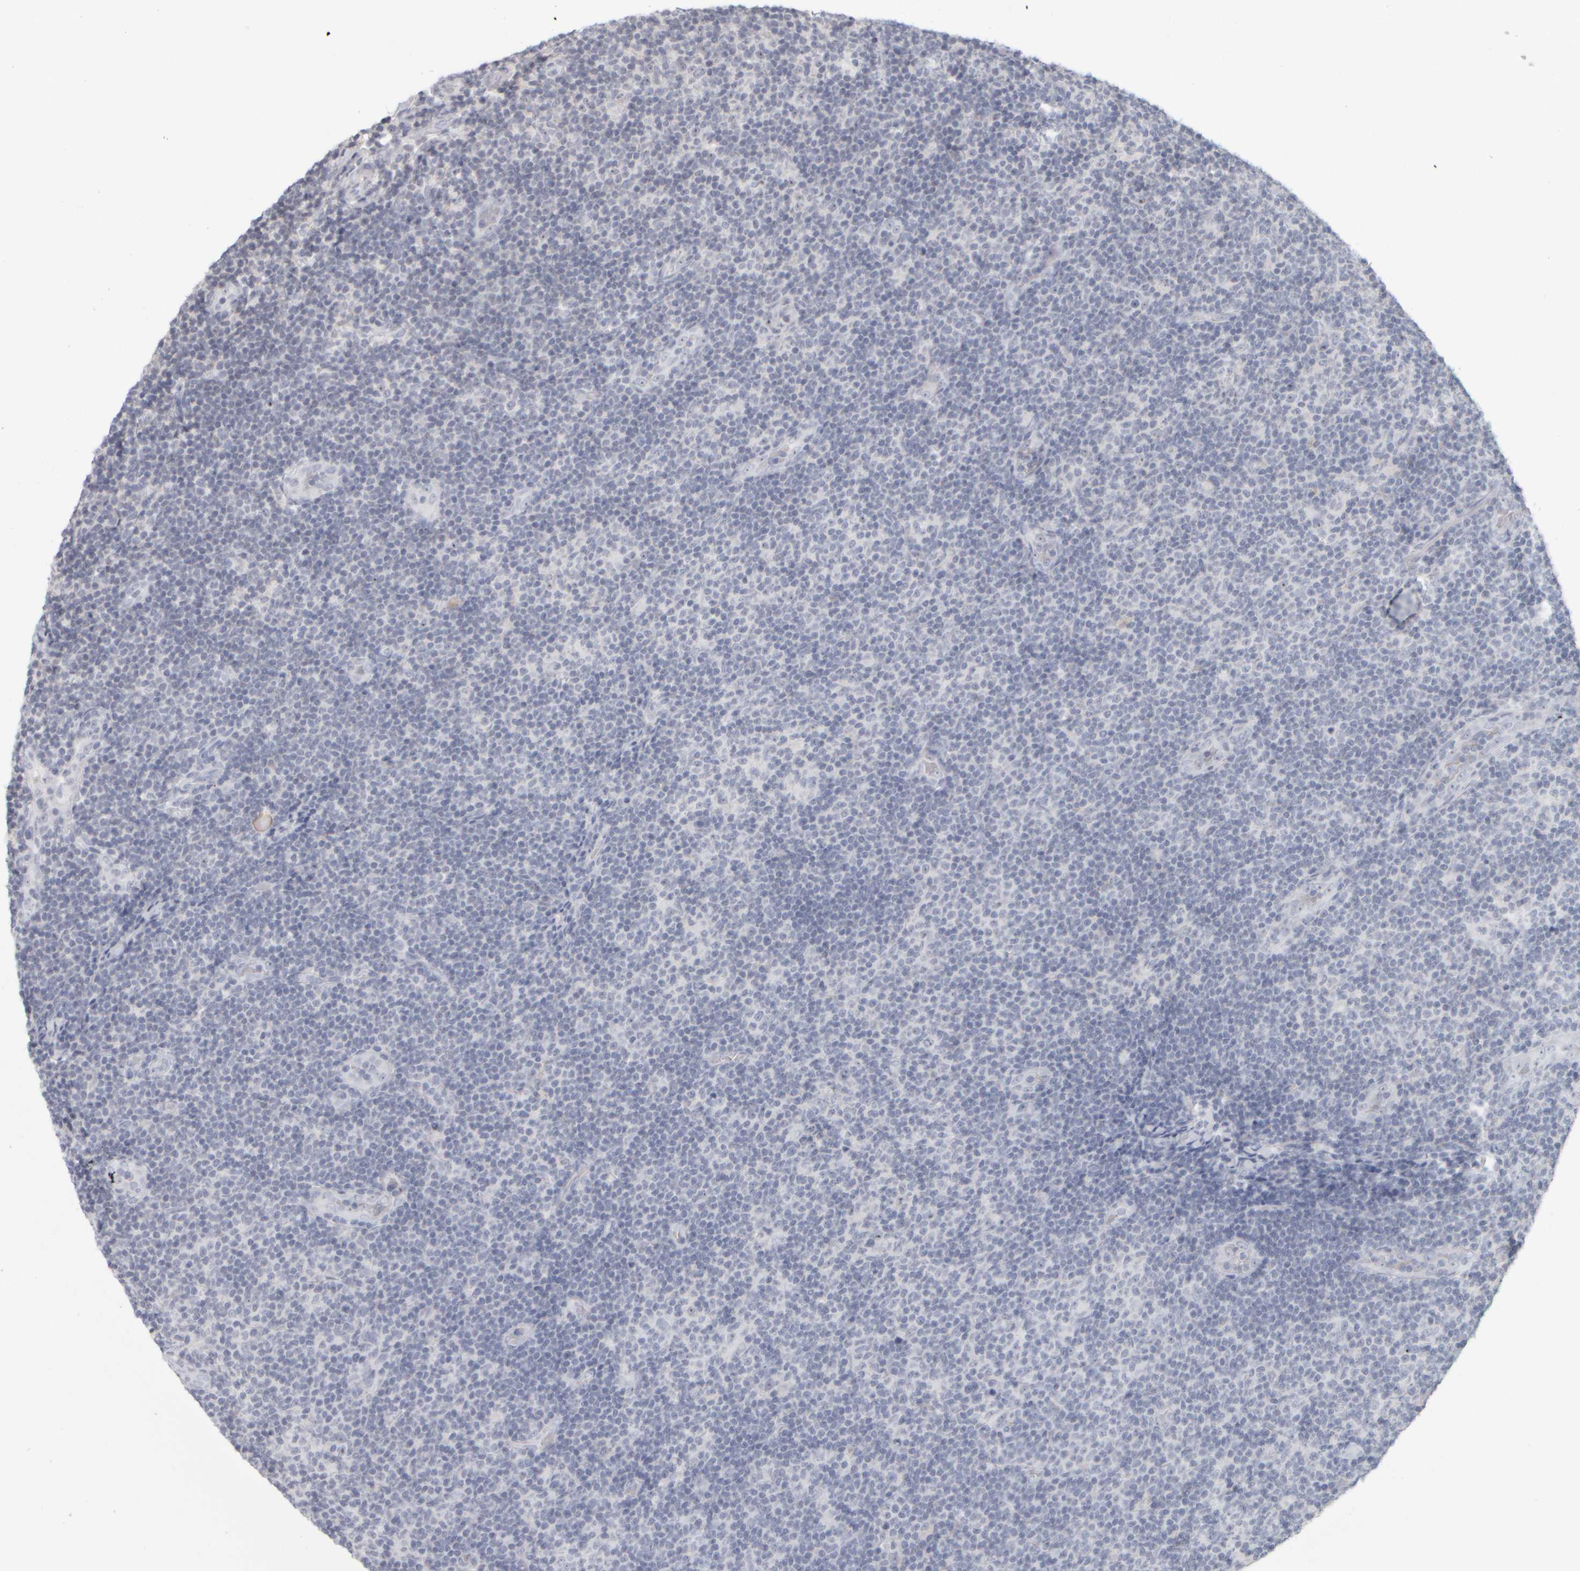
{"staining": {"intensity": "negative", "quantity": "none", "location": "none"}, "tissue": "lymphoma", "cell_type": "Tumor cells", "image_type": "cancer", "snomed": [{"axis": "morphology", "description": "Malignant lymphoma, non-Hodgkin's type, Low grade"}, {"axis": "topography", "description": "Lymph node"}], "caption": "Immunohistochemistry (IHC) micrograph of neoplastic tissue: human lymphoma stained with DAB (3,3'-diaminobenzidine) exhibits no significant protein staining in tumor cells. (IHC, brightfield microscopy, high magnification).", "gene": "DCXR", "patient": {"sex": "male", "age": 83}}